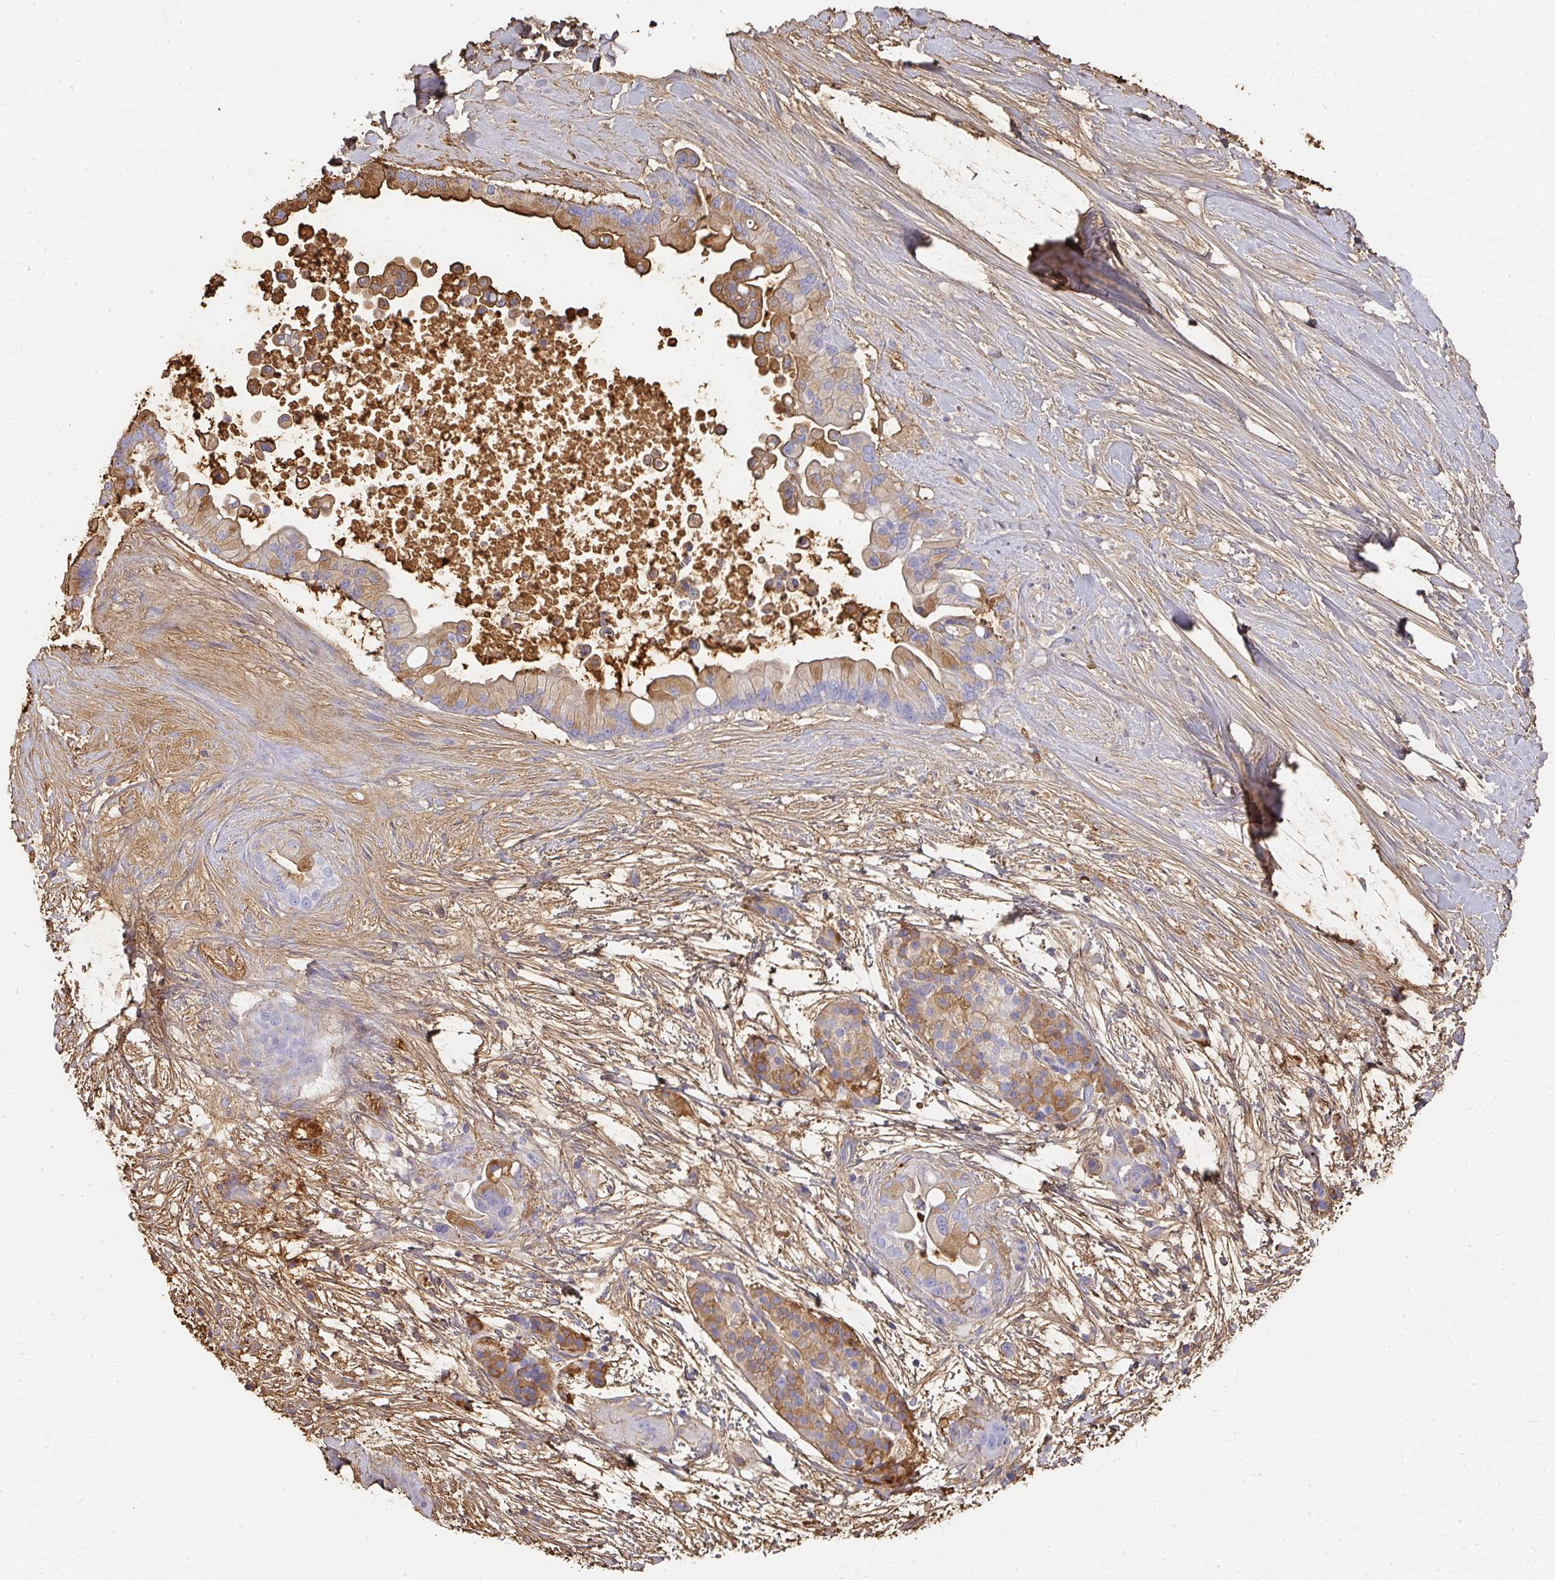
{"staining": {"intensity": "moderate", "quantity": "25%-75%", "location": "cytoplasmic/membranous"}, "tissue": "pancreatic cancer", "cell_type": "Tumor cells", "image_type": "cancer", "snomed": [{"axis": "morphology", "description": "Adenocarcinoma, NOS"}, {"axis": "topography", "description": "Pancreas"}], "caption": "Immunohistochemistry image of human pancreatic adenocarcinoma stained for a protein (brown), which reveals medium levels of moderate cytoplasmic/membranous staining in about 25%-75% of tumor cells.", "gene": "ALB", "patient": {"sex": "female", "age": 69}}